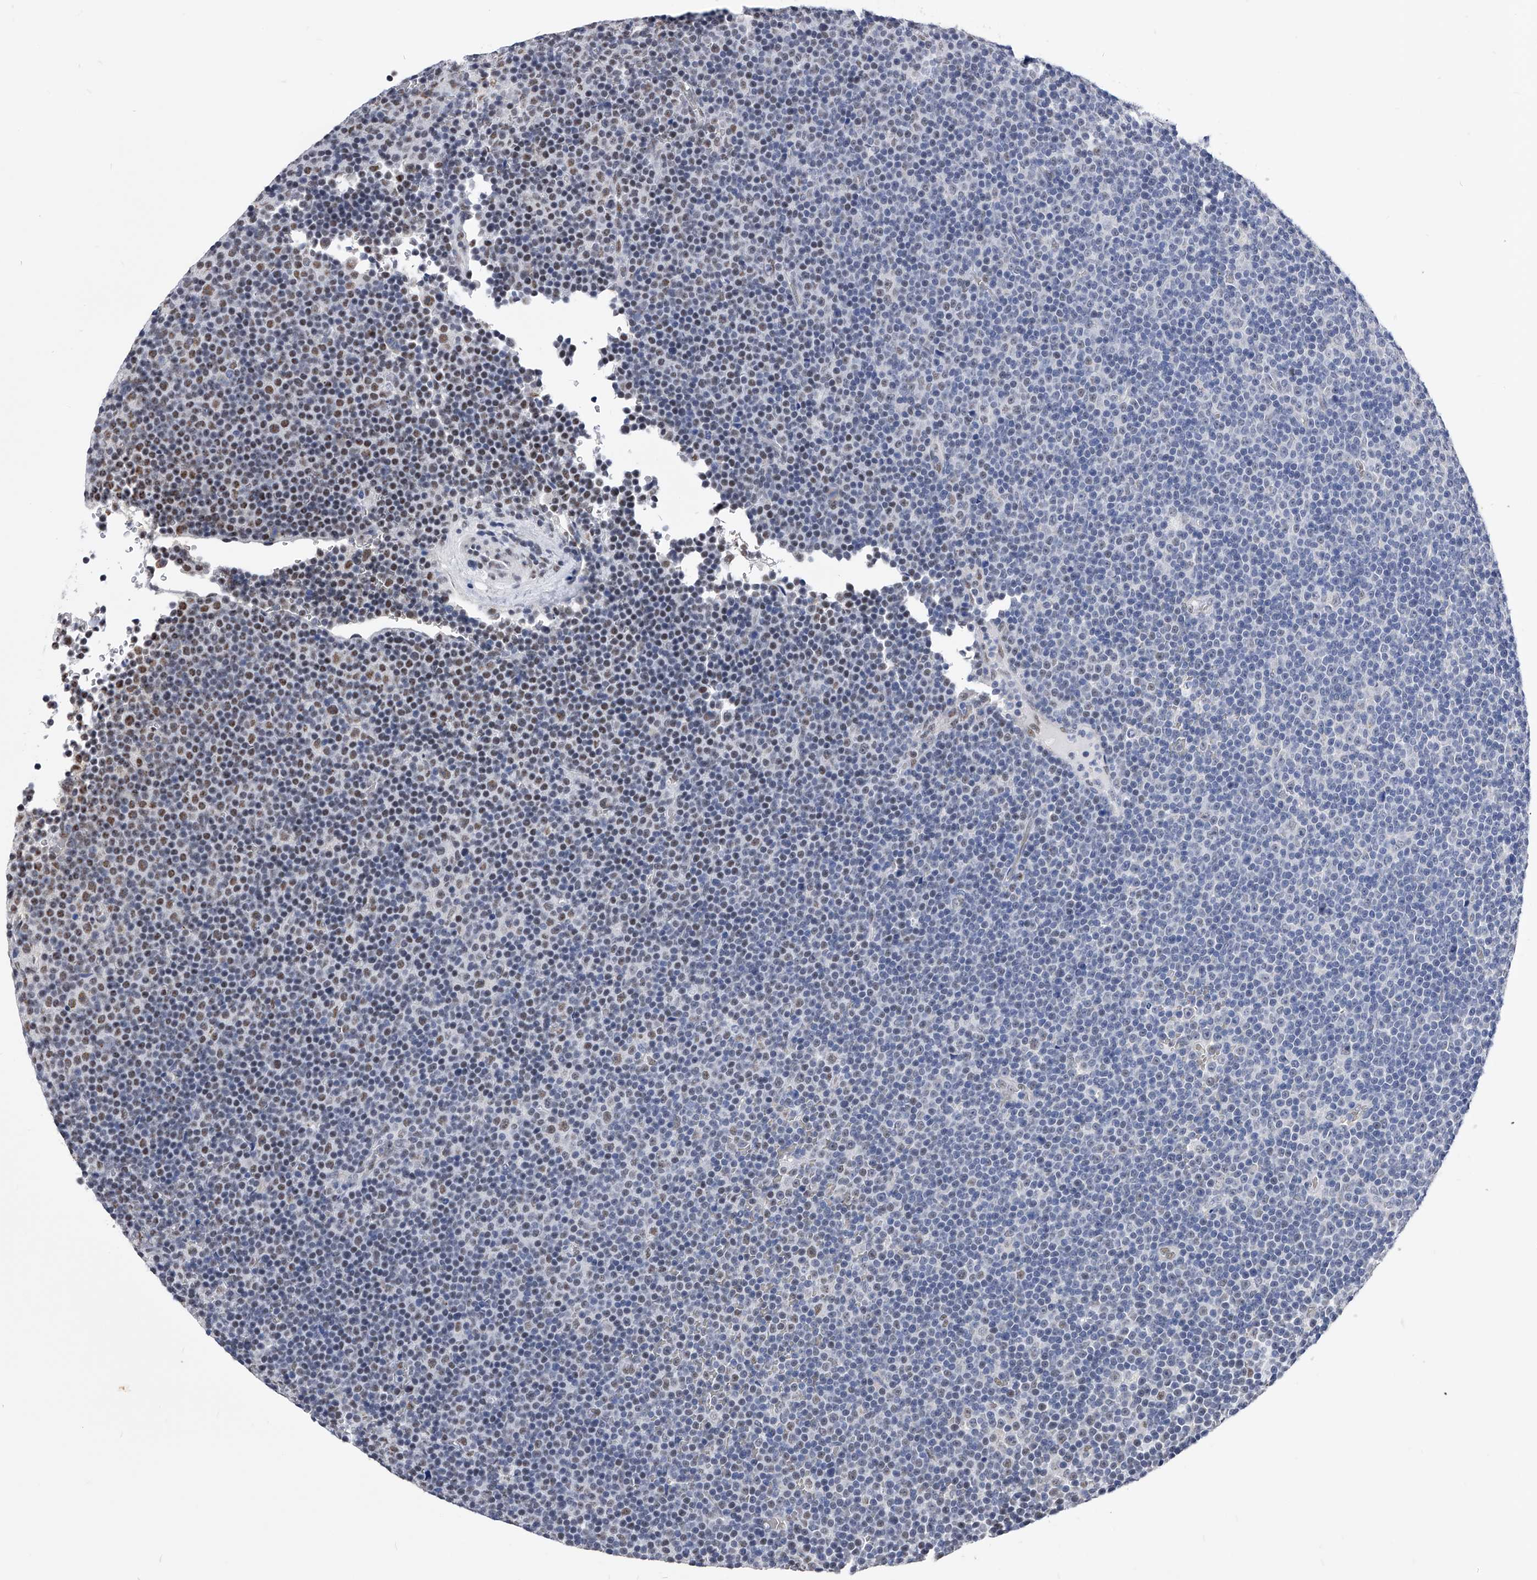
{"staining": {"intensity": "weak", "quantity": "<25%", "location": "nuclear"}, "tissue": "lymphoma", "cell_type": "Tumor cells", "image_type": "cancer", "snomed": [{"axis": "morphology", "description": "Malignant lymphoma, non-Hodgkin's type, Low grade"}, {"axis": "topography", "description": "Lymph node"}], "caption": "High power microscopy image of an immunohistochemistry image of low-grade malignant lymphoma, non-Hodgkin's type, revealing no significant positivity in tumor cells.", "gene": "ZNF529", "patient": {"sex": "female", "age": 67}}